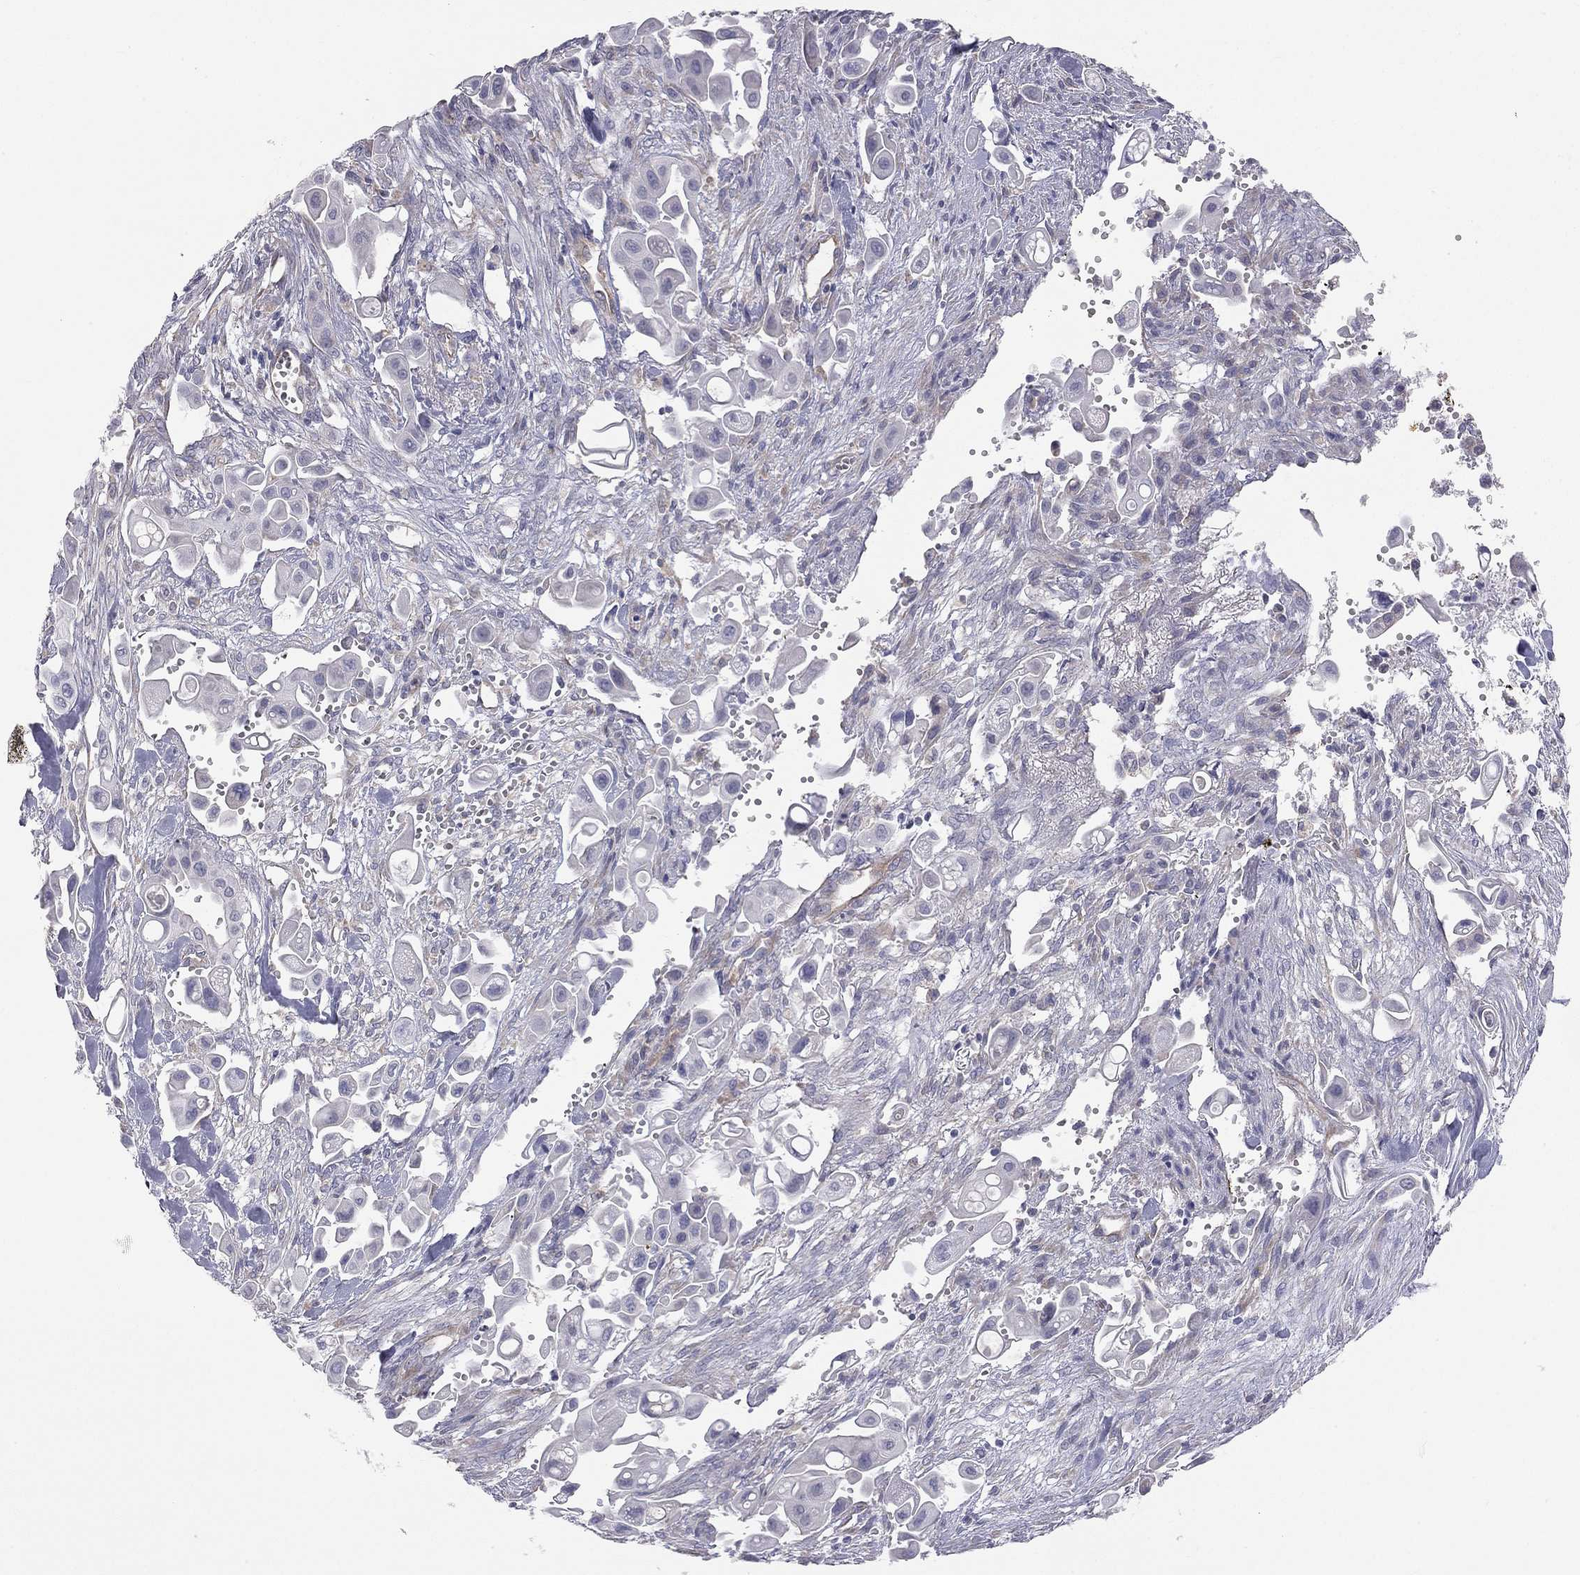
{"staining": {"intensity": "negative", "quantity": "none", "location": "none"}, "tissue": "pancreatic cancer", "cell_type": "Tumor cells", "image_type": "cancer", "snomed": [{"axis": "morphology", "description": "Adenocarcinoma, NOS"}, {"axis": "topography", "description": "Pancreas"}], "caption": "High magnification brightfield microscopy of pancreatic cancer (adenocarcinoma) stained with DAB (brown) and counterstained with hematoxylin (blue): tumor cells show no significant expression. Nuclei are stained in blue.", "gene": "GPRC5B", "patient": {"sex": "male", "age": 50}}